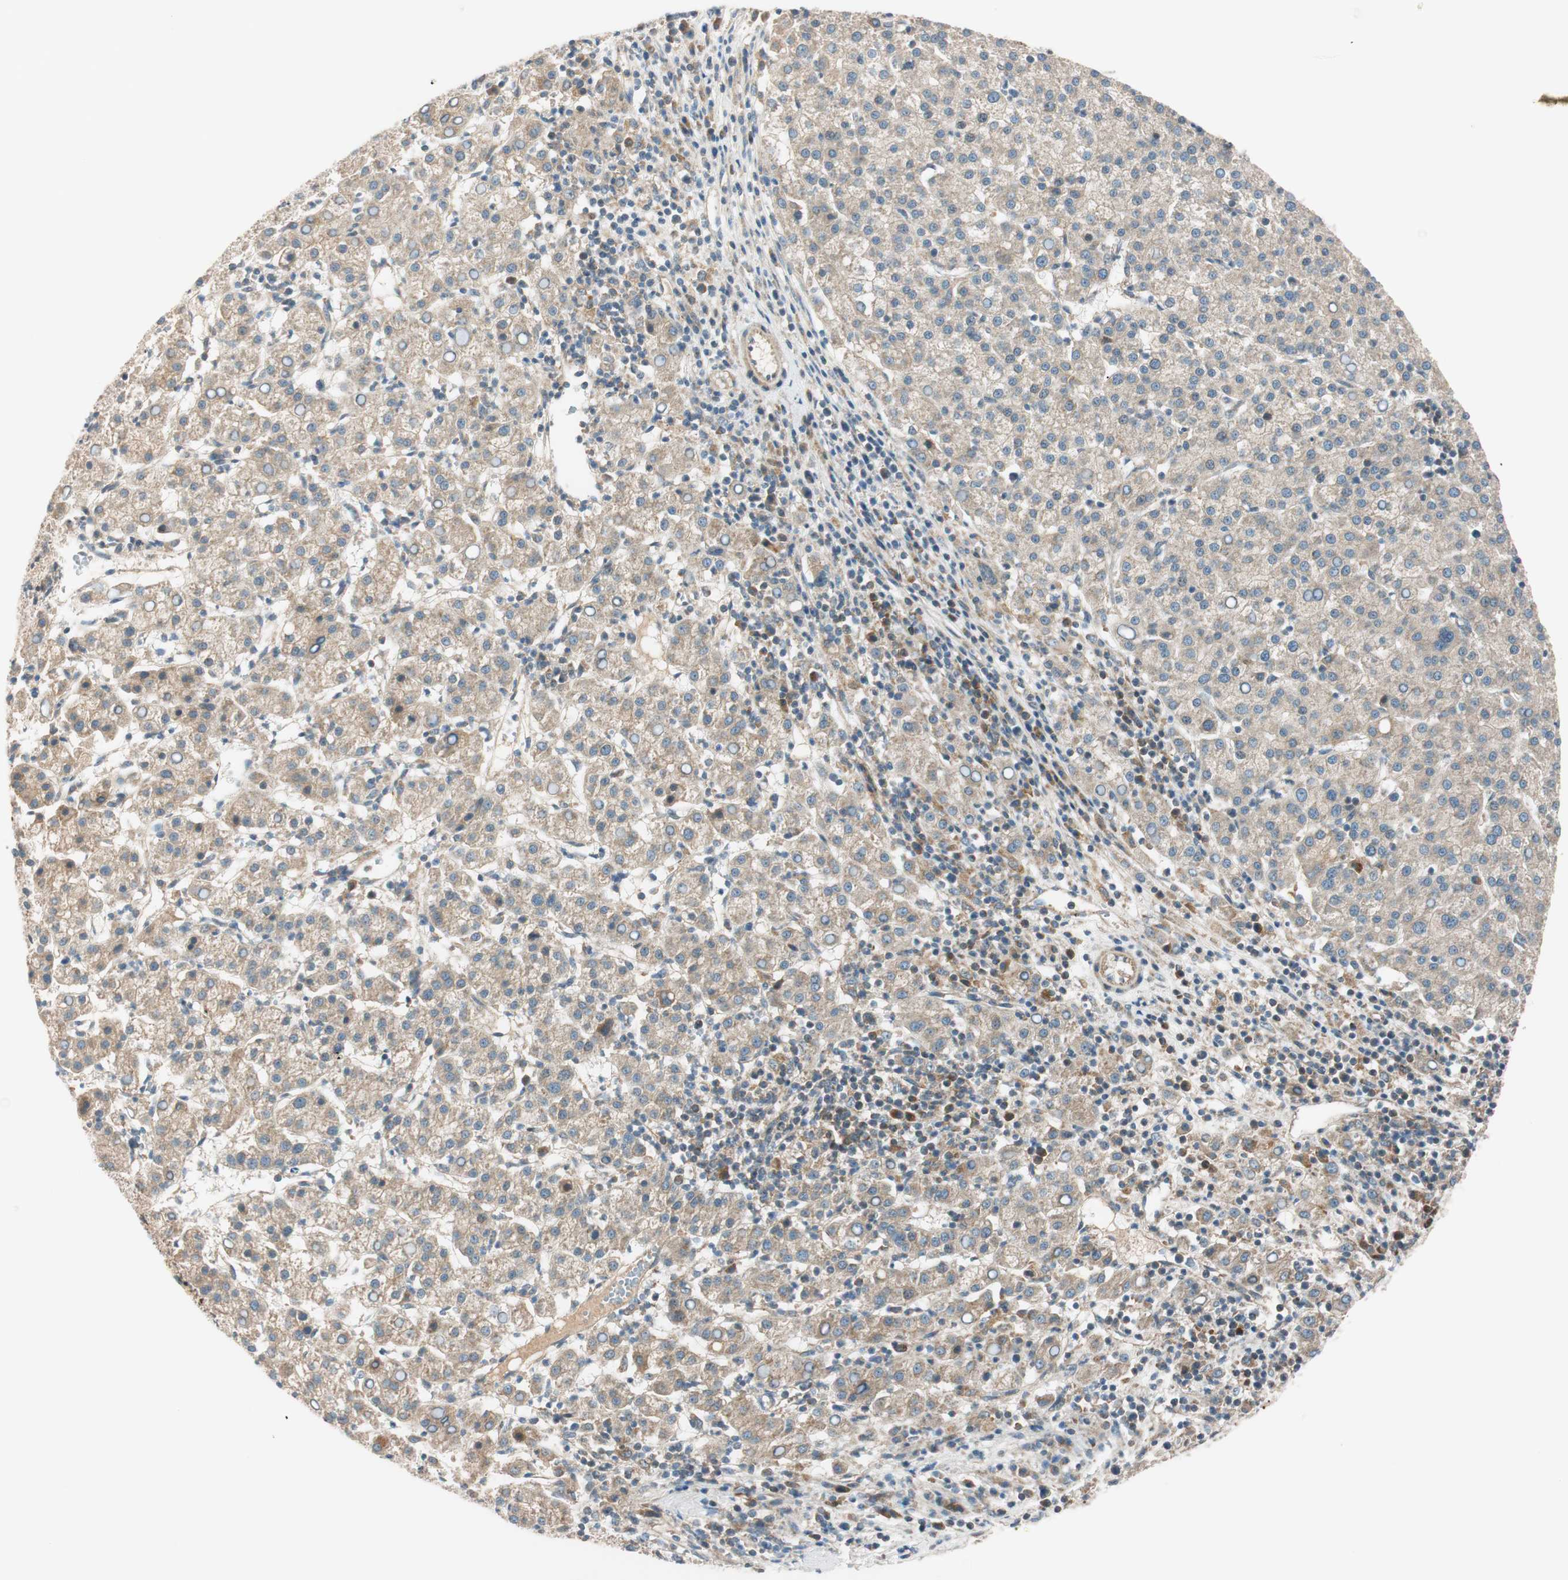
{"staining": {"intensity": "weak", "quantity": ">75%", "location": "cytoplasmic/membranous"}, "tissue": "liver cancer", "cell_type": "Tumor cells", "image_type": "cancer", "snomed": [{"axis": "morphology", "description": "Carcinoma, Hepatocellular, NOS"}, {"axis": "topography", "description": "Liver"}], "caption": "Immunohistochemistry (IHC) histopathology image of liver cancer (hepatocellular carcinoma) stained for a protein (brown), which displays low levels of weak cytoplasmic/membranous expression in about >75% of tumor cells.", "gene": "ABI1", "patient": {"sex": "female", "age": 58}}